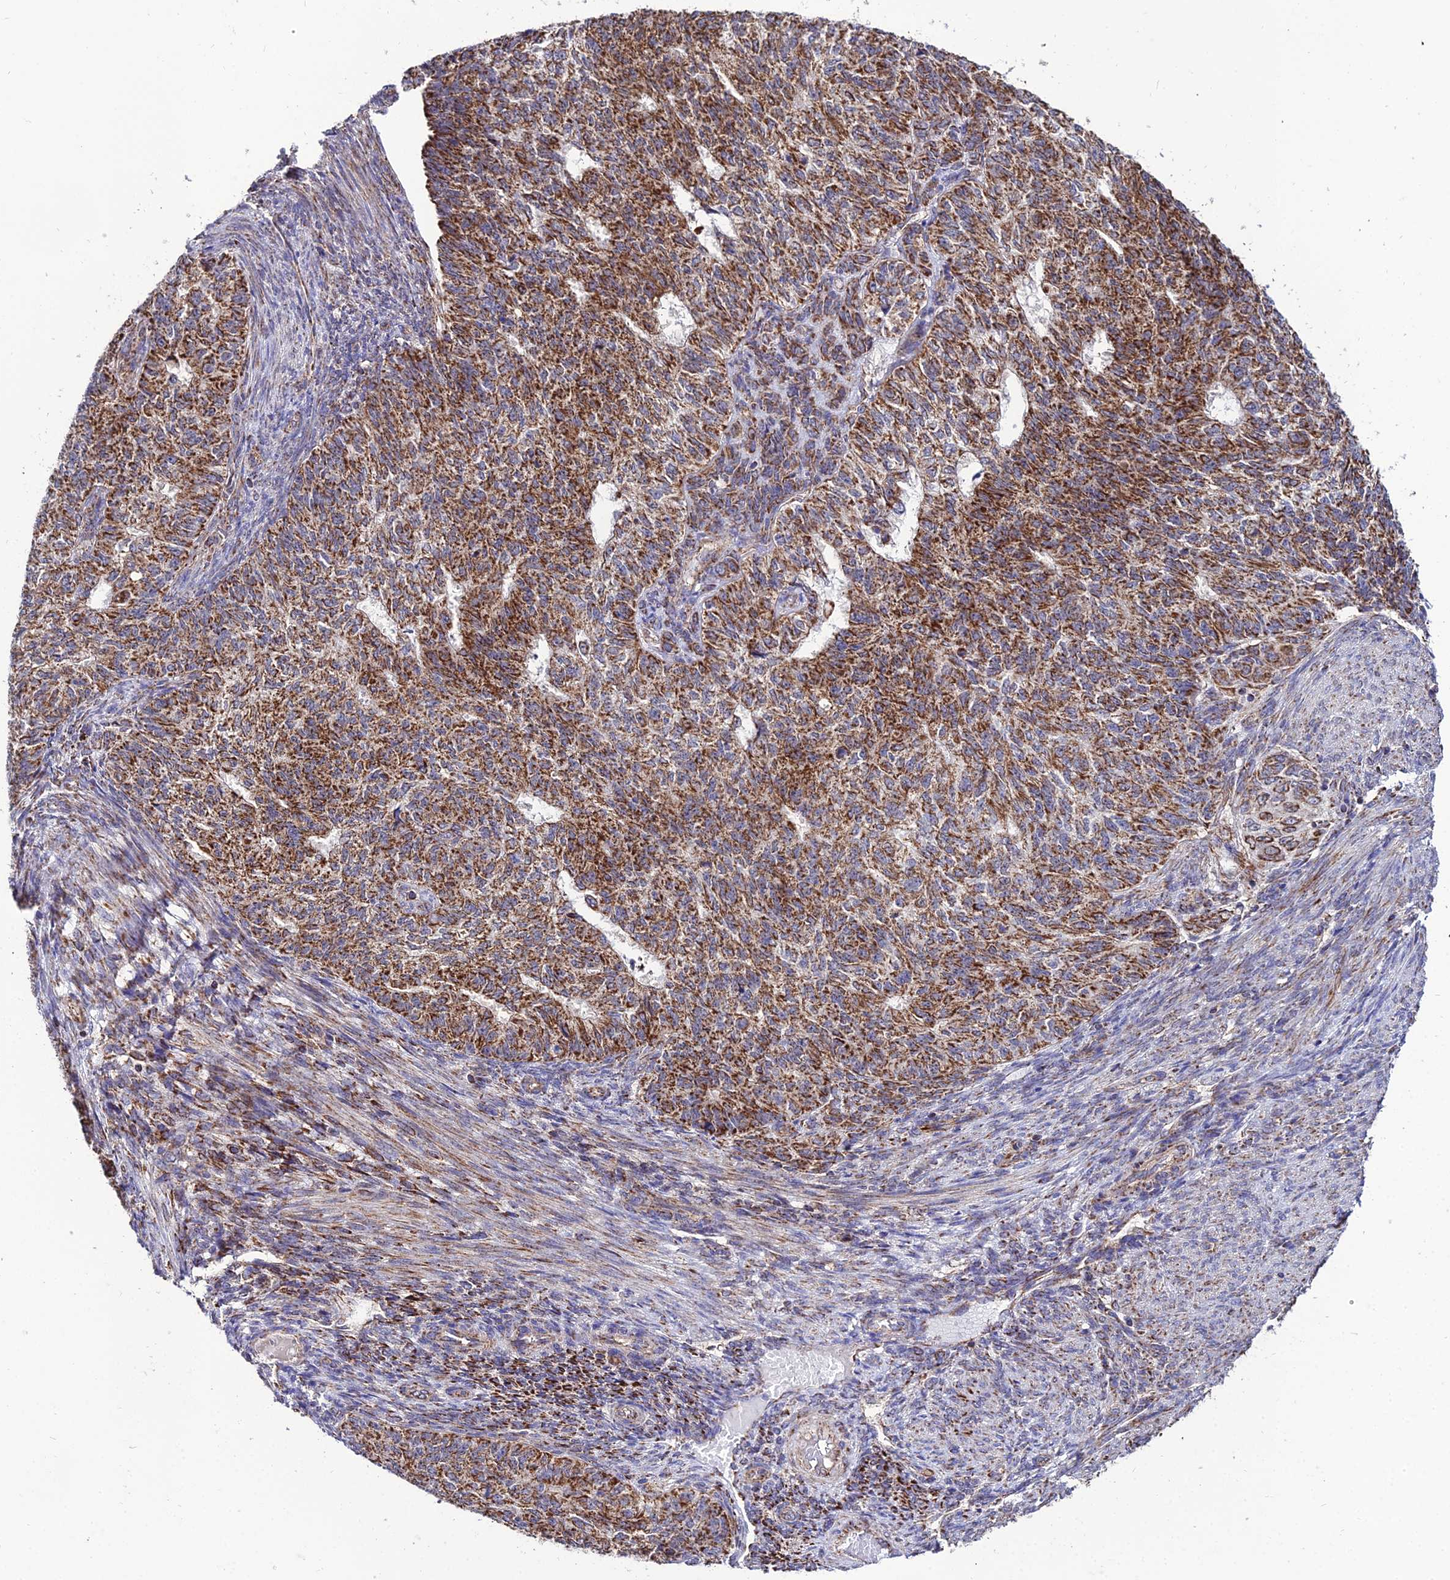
{"staining": {"intensity": "moderate", "quantity": ">75%", "location": "cytoplasmic/membranous"}, "tissue": "endometrial cancer", "cell_type": "Tumor cells", "image_type": "cancer", "snomed": [{"axis": "morphology", "description": "Adenocarcinoma, NOS"}, {"axis": "topography", "description": "Endometrium"}], "caption": "Immunohistochemical staining of adenocarcinoma (endometrial) exhibits medium levels of moderate cytoplasmic/membranous staining in approximately >75% of tumor cells.", "gene": "PSMD2", "patient": {"sex": "female", "age": 32}}